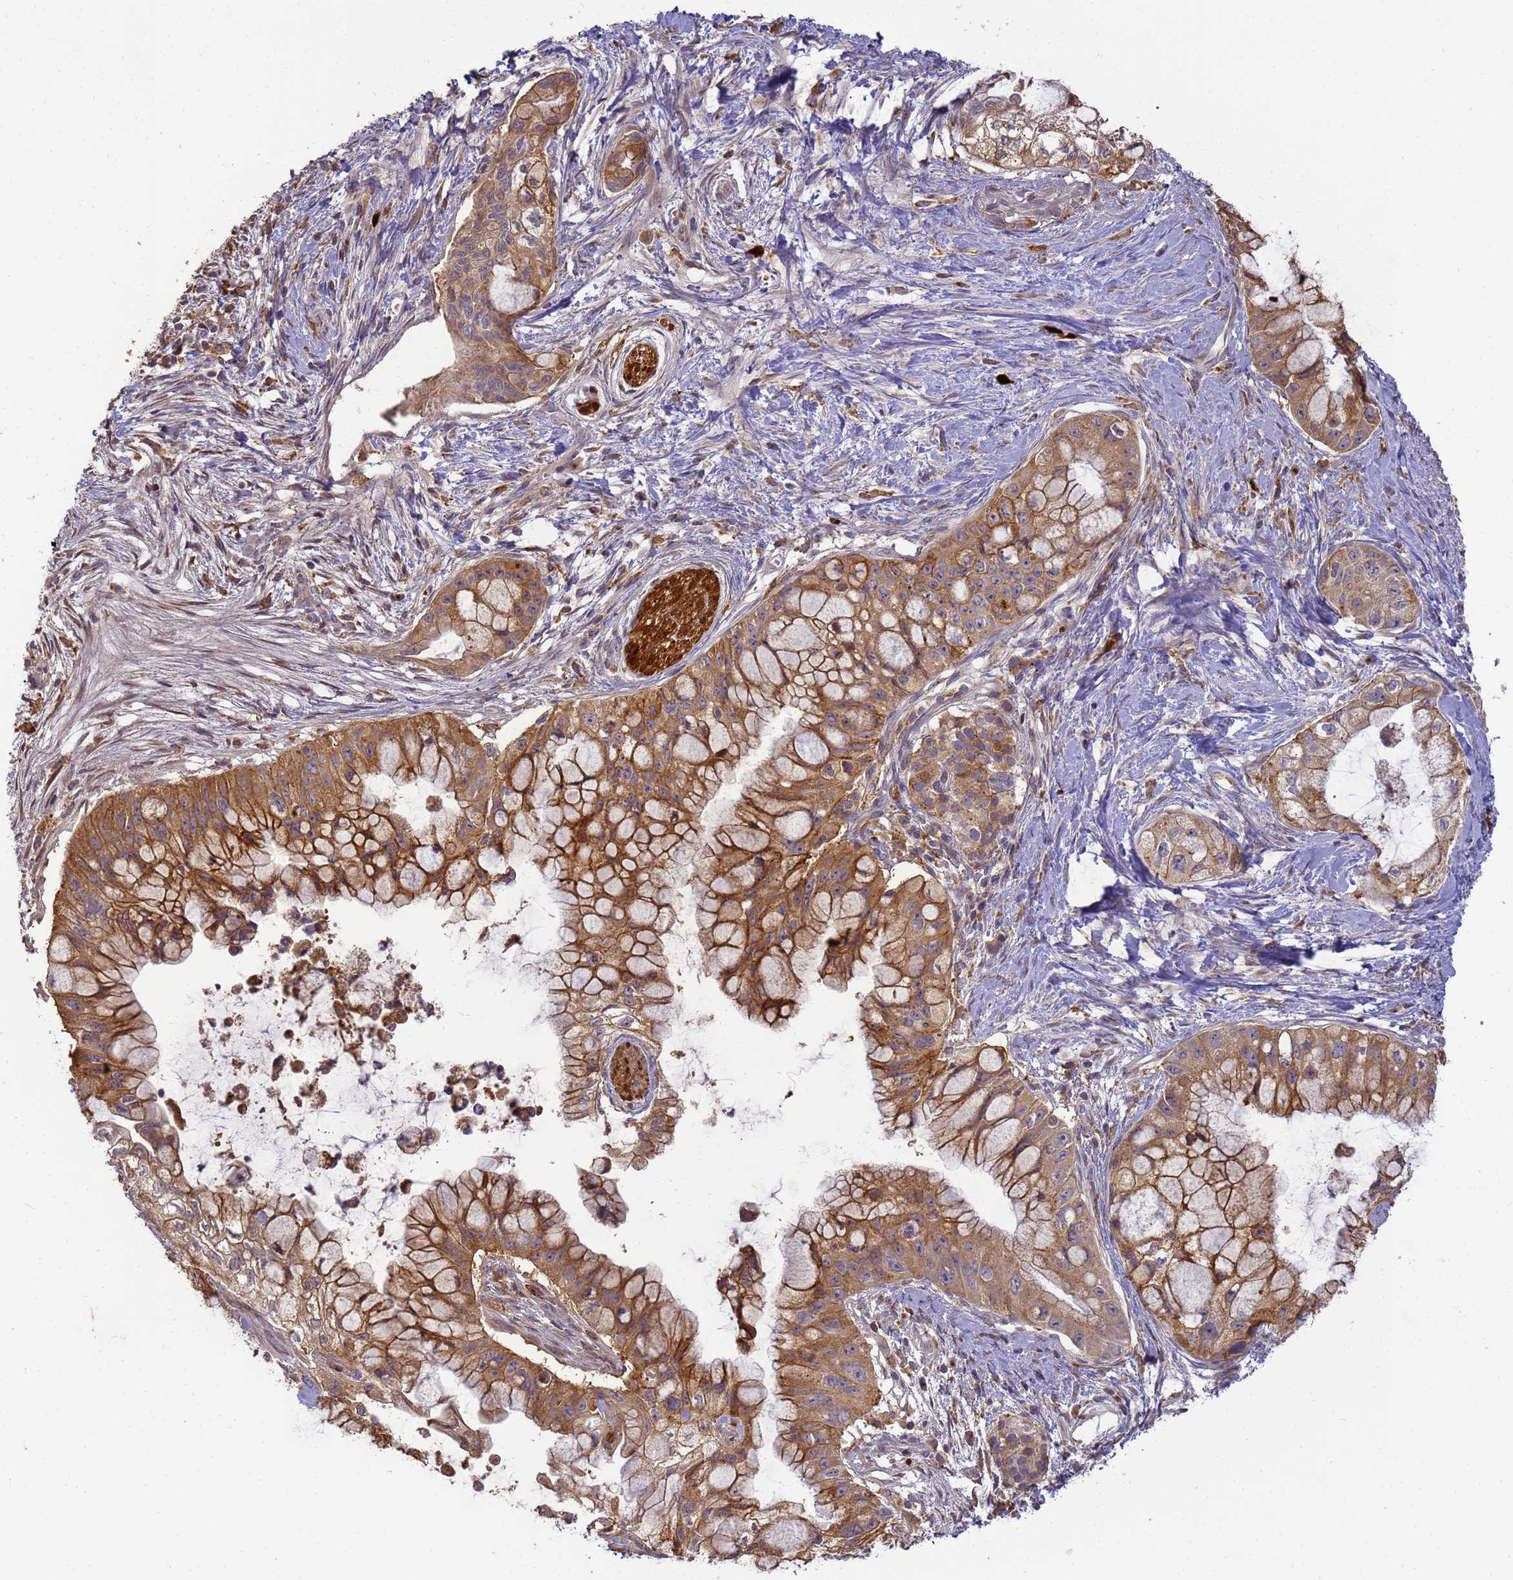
{"staining": {"intensity": "moderate", "quantity": ">75%", "location": "cytoplasmic/membranous"}, "tissue": "pancreatic cancer", "cell_type": "Tumor cells", "image_type": "cancer", "snomed": [{"axis": "morphology", "description": "Adenocarcinoma, NOS"}, {"axis": "topography", "description": "Pancreas"}], "caption": "Immunohistochemistry (IHC) (DAB) staining of pancreatic cancer shows moderate cytoplasmic/membranous protein expression in about >75% of tumor cells.", "gene": "M6PR", "patient": {"sex": "male", "age": 48}}